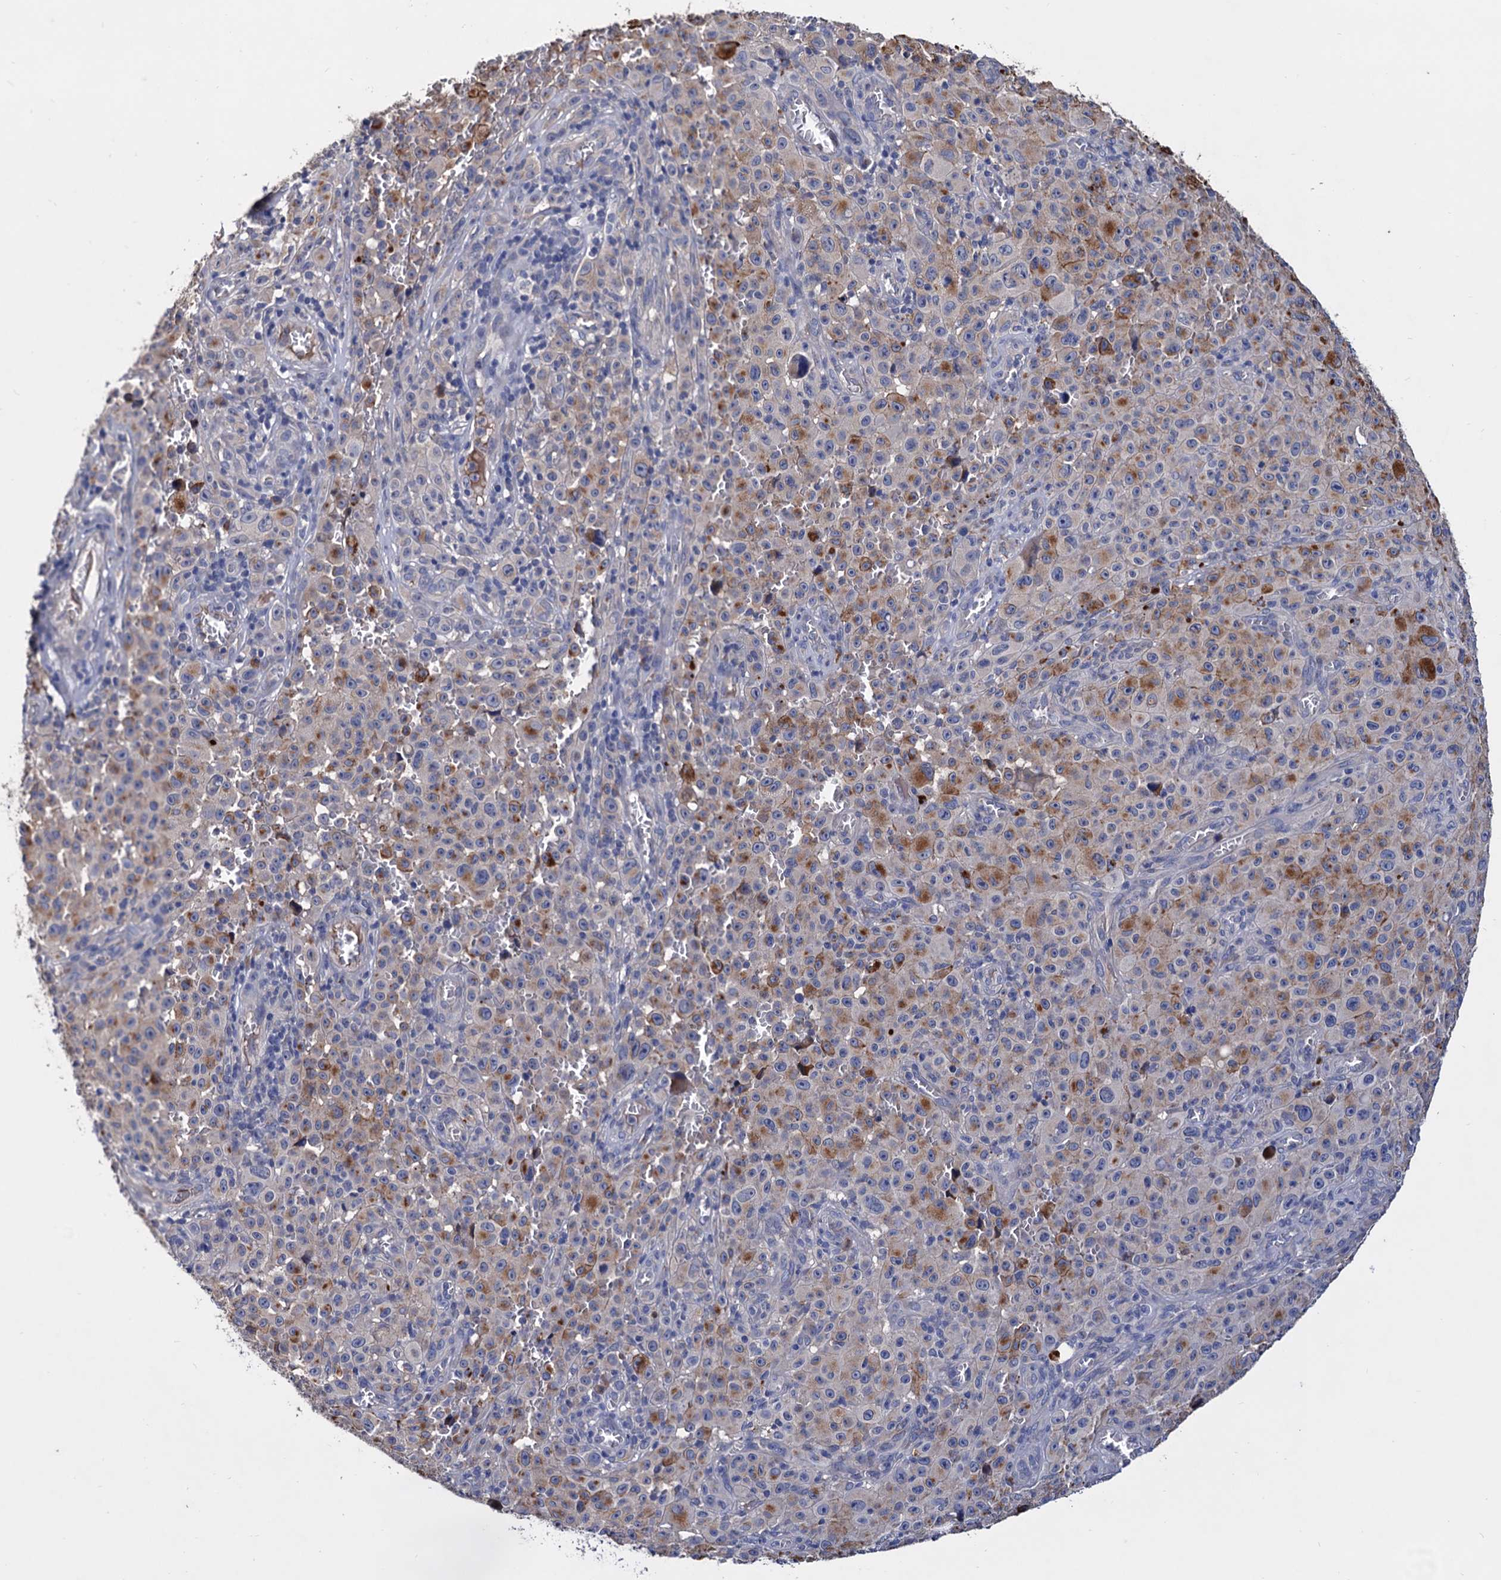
{"staining": {"intensity": "moderate", "quantity": "25%-75%", "location": "cytoplasmic/membranous"}, "tissue": "melanoma", "cell_type": "Tumor cells", "image_type": "cancer", "snomed": [{"axis": "morphology", "description": "Malignant melanoma, NOS"}, {"axis": "topography", "description": "Skin"}], "caption": "Melanoma stained for a protein displays moderate cytoplasmic/membranous positivity in tumor cells.", "gene": "NPAS4", "patient": {"sex": "female", "age": 82}}